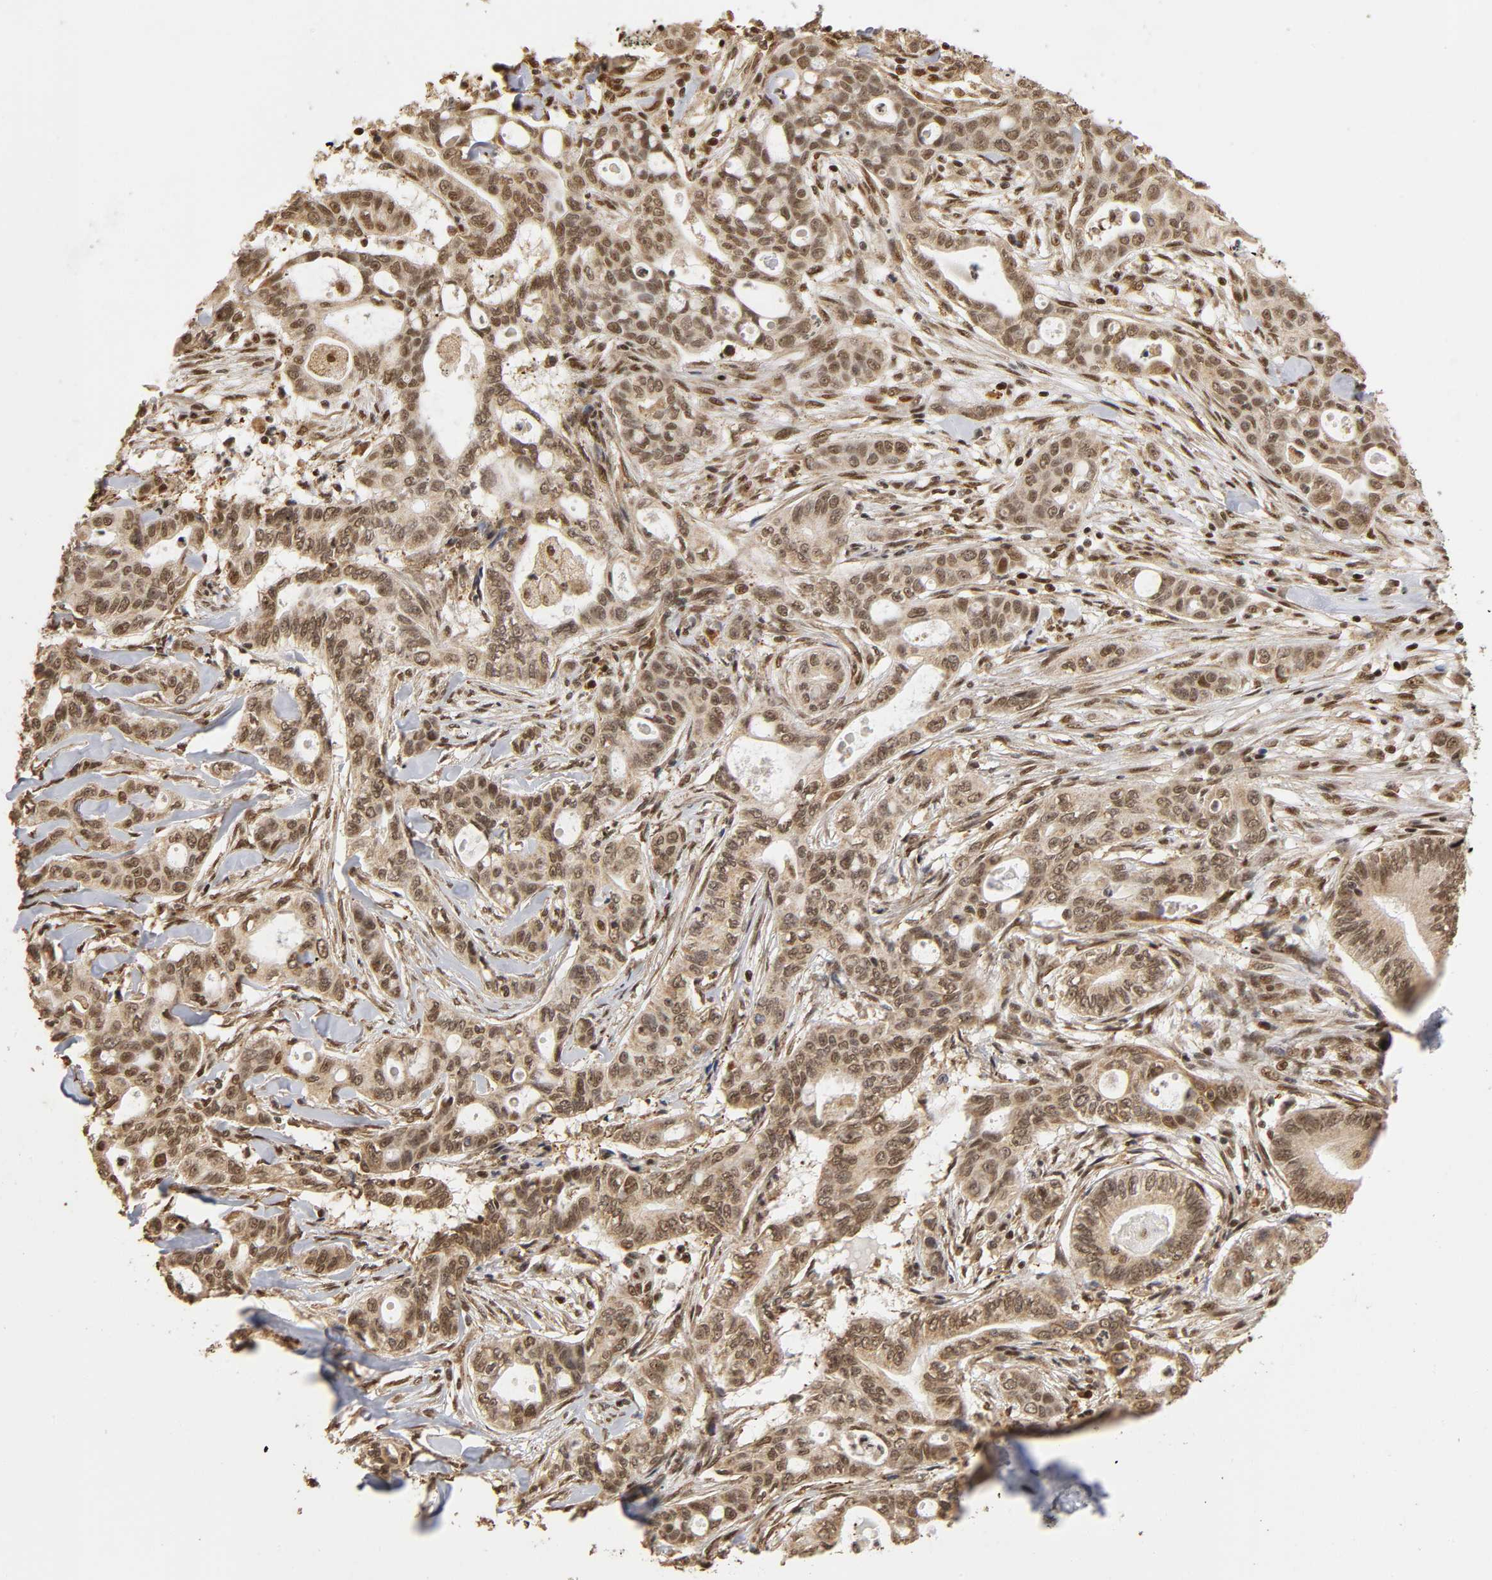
{"staining": {"intensity": "moderate", "quantity": ">75%", "location": "cytoplasmic/membranous,nuclear"}, "tissue": "liver cancer", "cell_type": "Tumor cells", "image_type": "cancer", "snomed": [{"axis": "morphology", "description": "Cholangiocarcinoma"}, {"axis": "topography", "description": "Liver"}], "caption": "A brown stain labels moderate cytoplasmic/membranous and nuclear staining of a protein in liver cancer (cholangiocarcinoma) tumor cells.", "gene": "RNF122", "patient": {"sex": "female", "age": 67}}